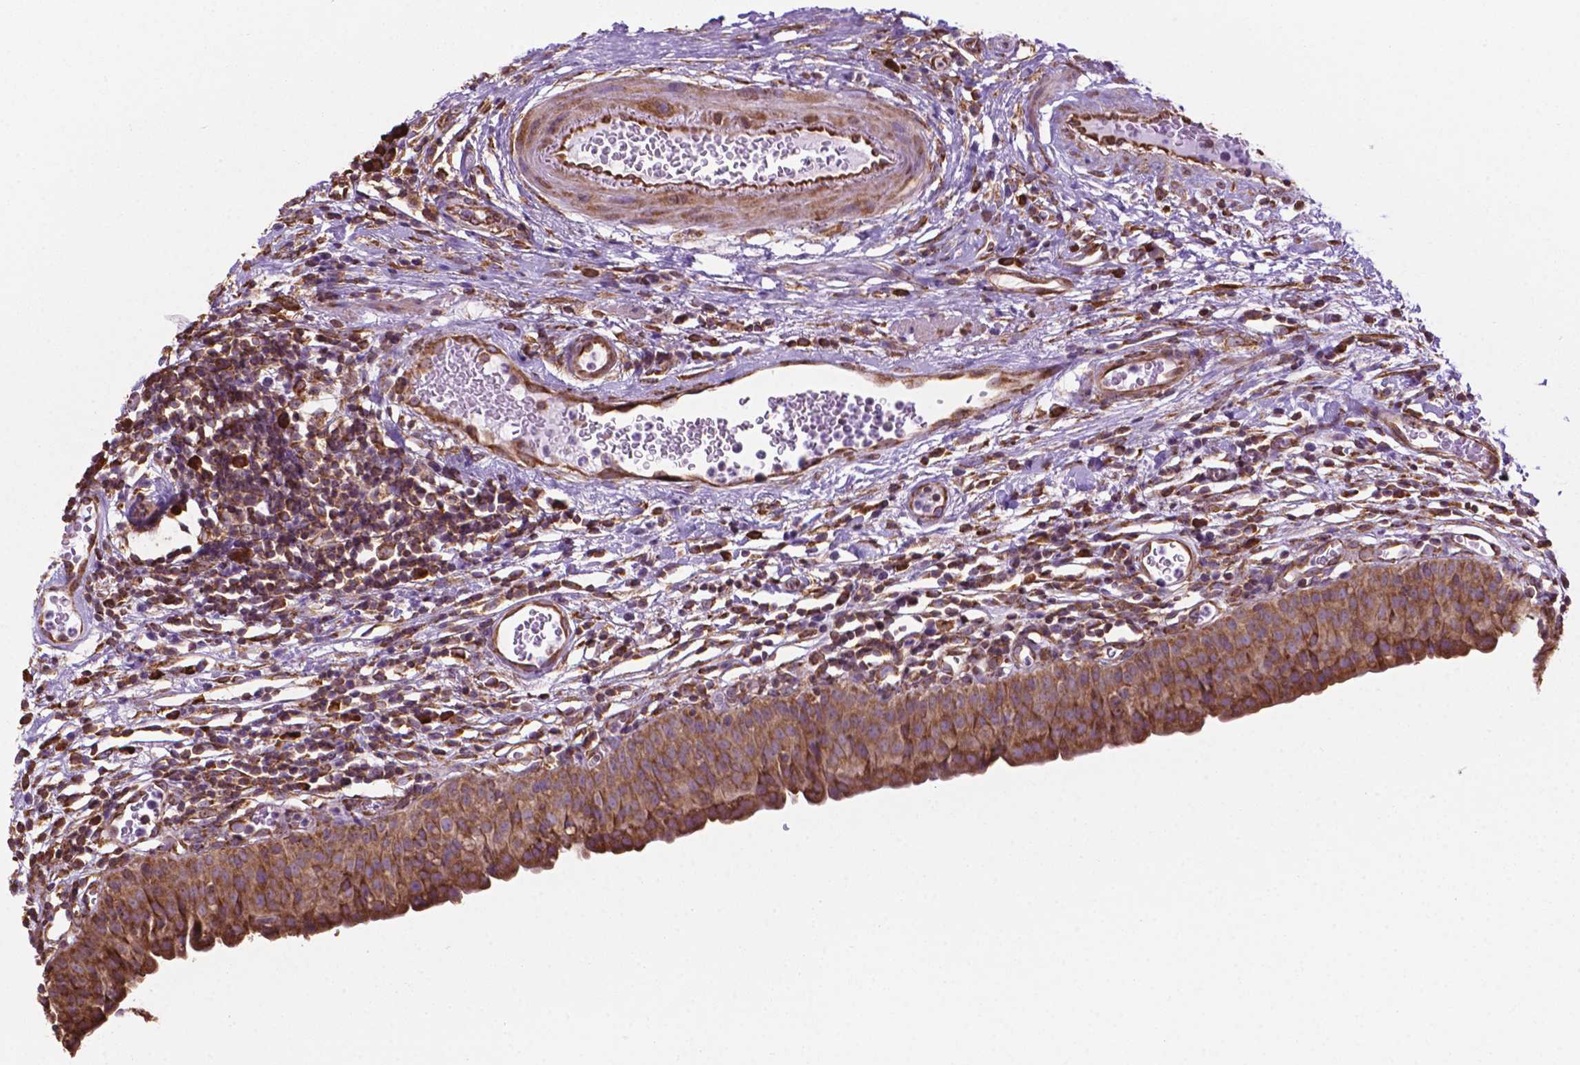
{"staining": {"intensity": "moderate", "quantity": ">75%", "location": "cytoplasmic/membranous"}, "tissue": "urinary bladder", "cell_type": "Urothelial cells", "image_type": "normal", "snomed": [{"axis": "morphology", "description": "Normal tissue, NOS"}, {"axis": "morphology", "description": "Inflammation, NOS"}, {"axis": "topography", "description": "Urinary bladder"}], "caption": "This histopathology image shows immunohistochemistry (IHC) staining of unremarkable human urinary bladder, with medium moderate cytoplasmic/membranous staining in approximately >75% of urothelial cells.", "gene": "RPL29", "patient": {"sex": "male", "age": 57}}